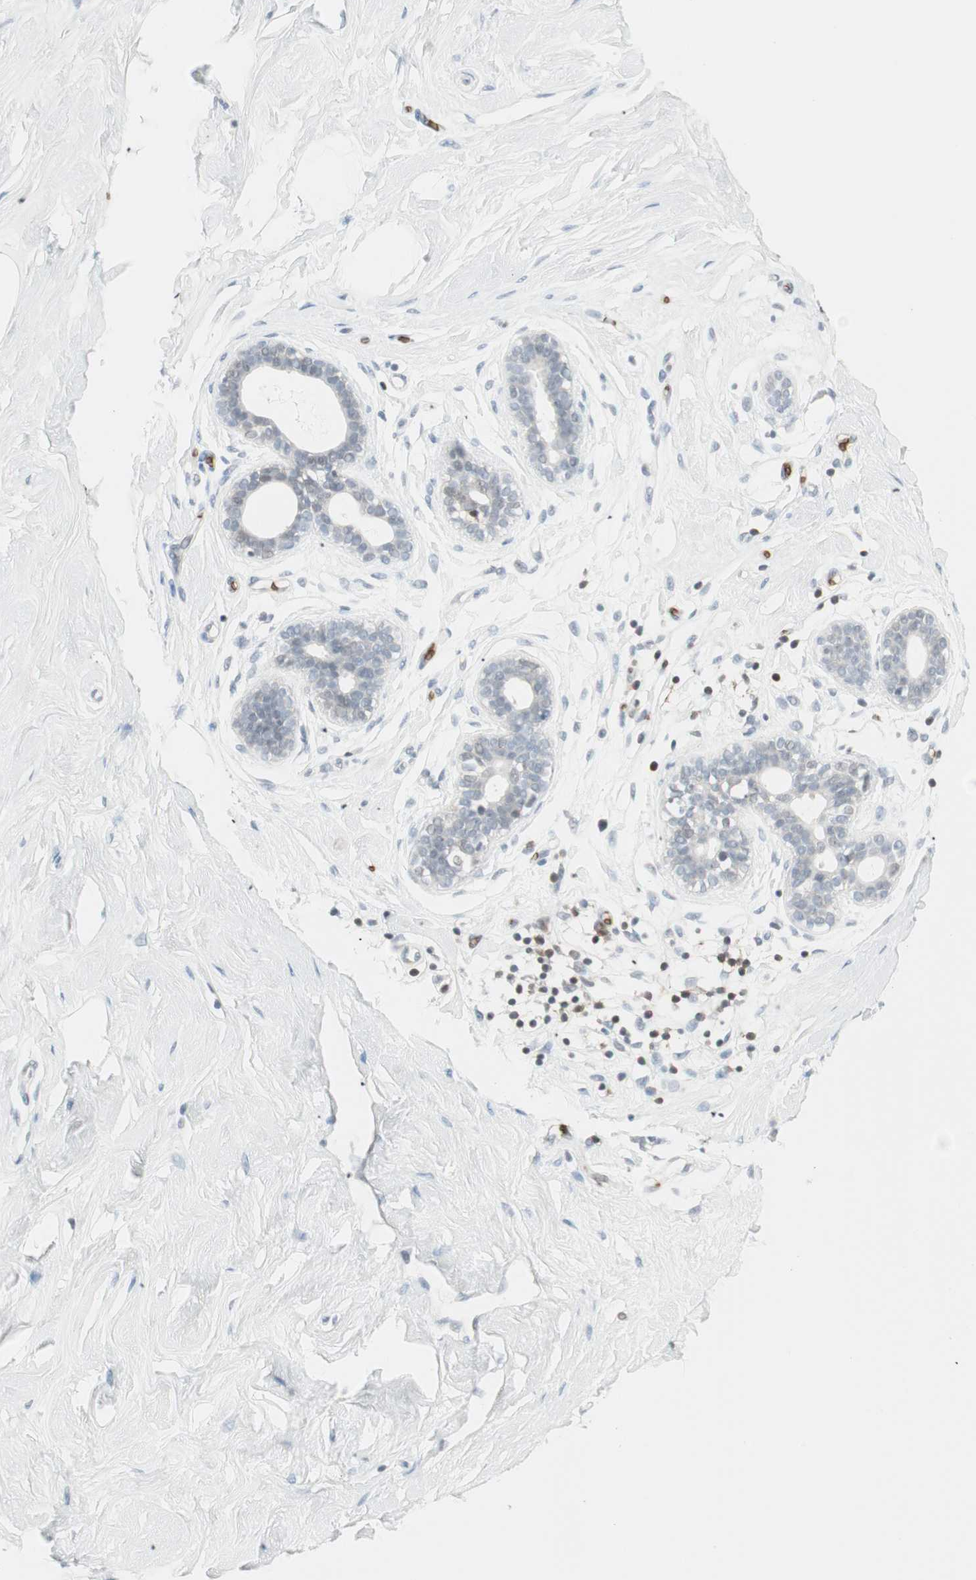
{"staining": {"intensity": "negative", "quantity": "none", "location": "none"}, "tissue": "breast", "cell_type": "Adipocytes", "image_type": "normal", "snomed": [{"axis": "morphology", "description": "Normal tissue, NOS"}, {"axis": "topography", "description": "Breast"}], "caption": "High power microscopy micrograph of an immunohistochemistry (IHC) photomicrograph of normal breast, revealing no significant positivity in adipocytes.", "gene": "MAP4K1", "patient": {"sex": "female", "age": 23}}